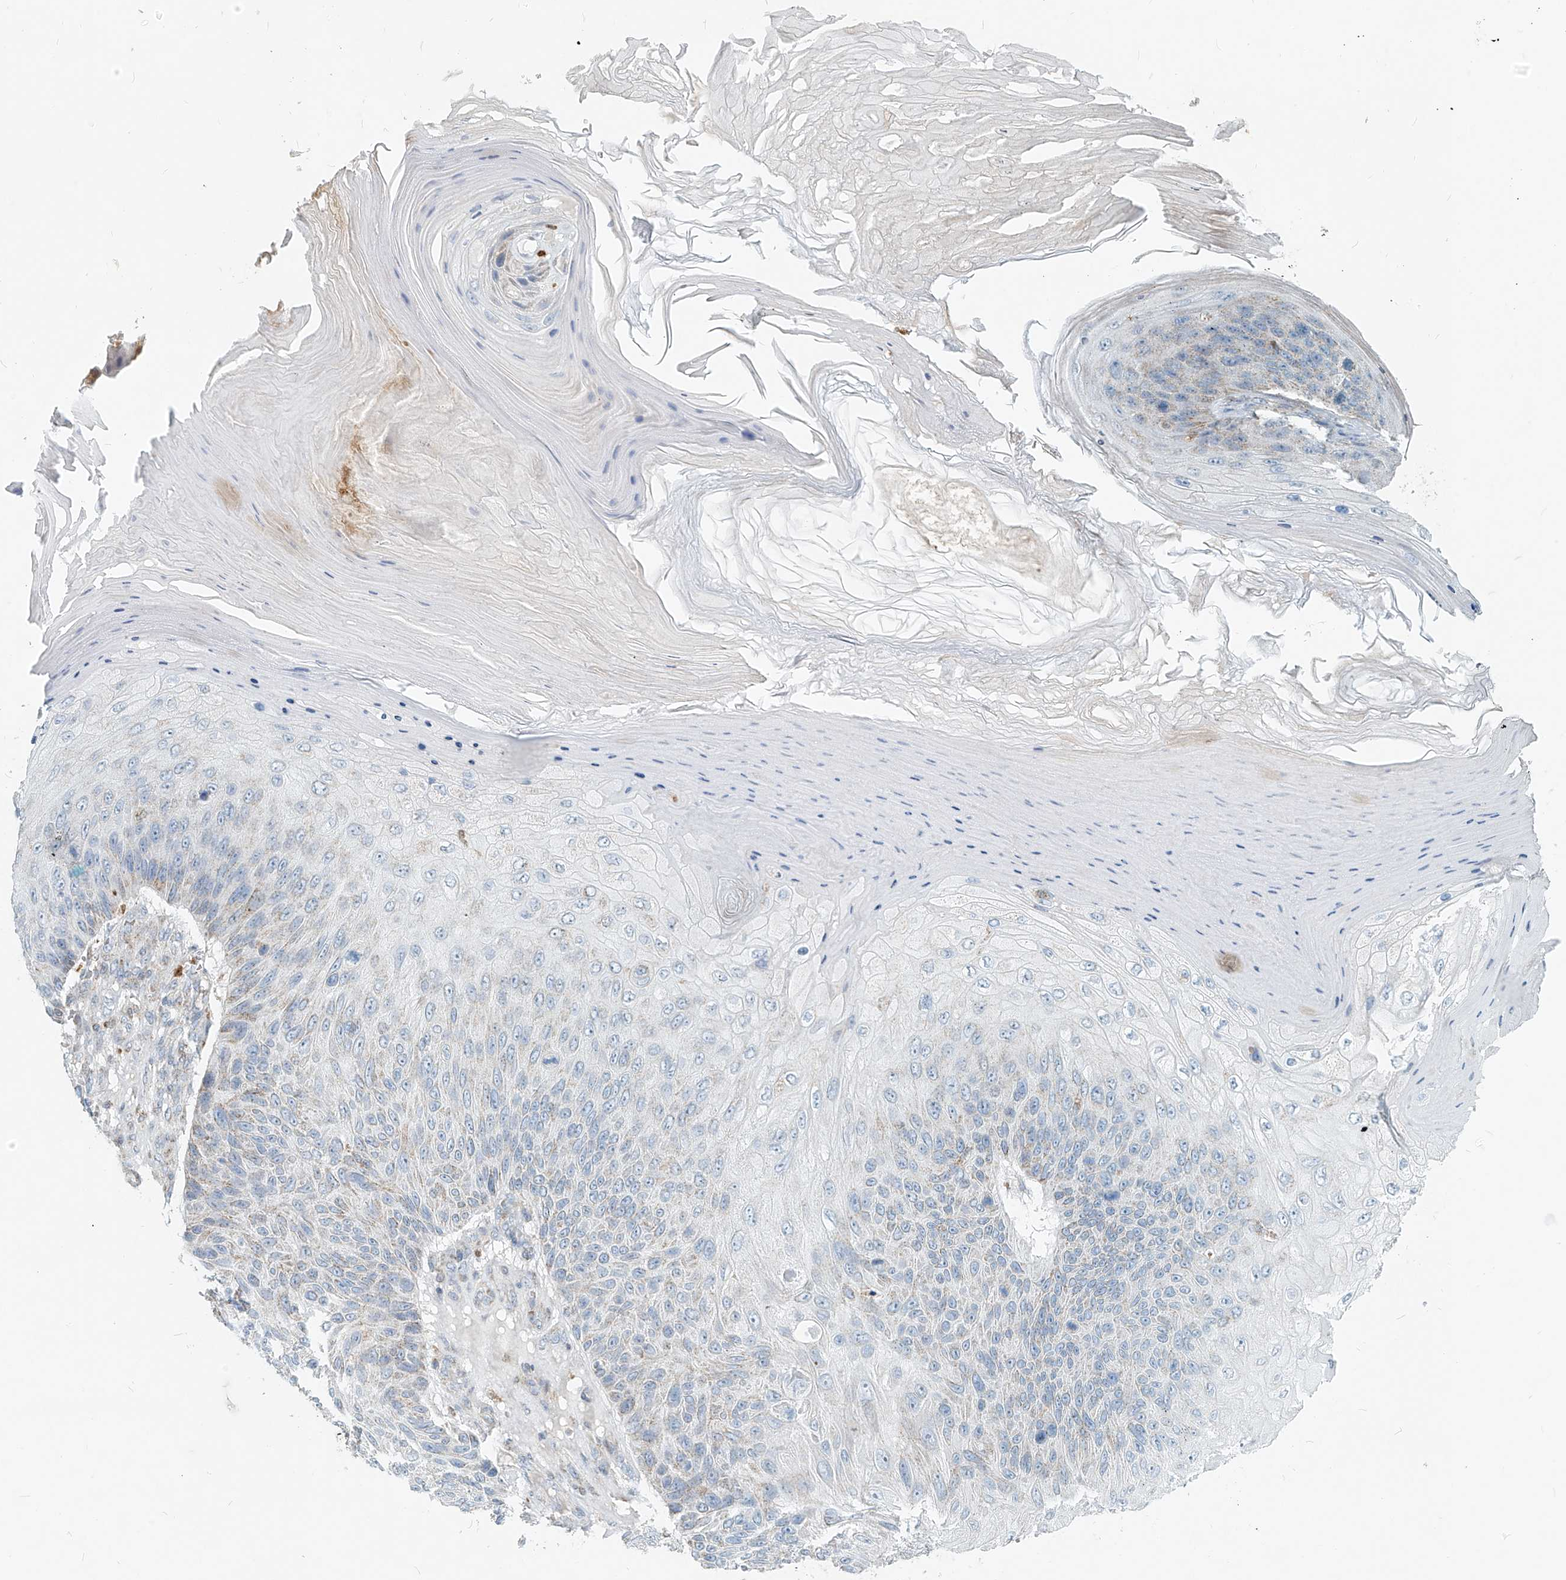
{"staining": {"intensity": "weak", "quantity": "<25%", "location": "cytoplasmic/membranous"}, "tissue": "skin cancer", "cell_type": "Tumor cells", "image_type": "cancer", "snomed": [{"axis": "morphology", "description": "Squamous cell carcinoma, NOS"}, {"axis": "topography", "description": "Skin"}], "caption": "The micrograph reveals no significant positivity in tumor cells of skin cancer (squamous cell carcinoma).", "gene": "PTPRA", "patient": {"sex": "female", "age": 88}}